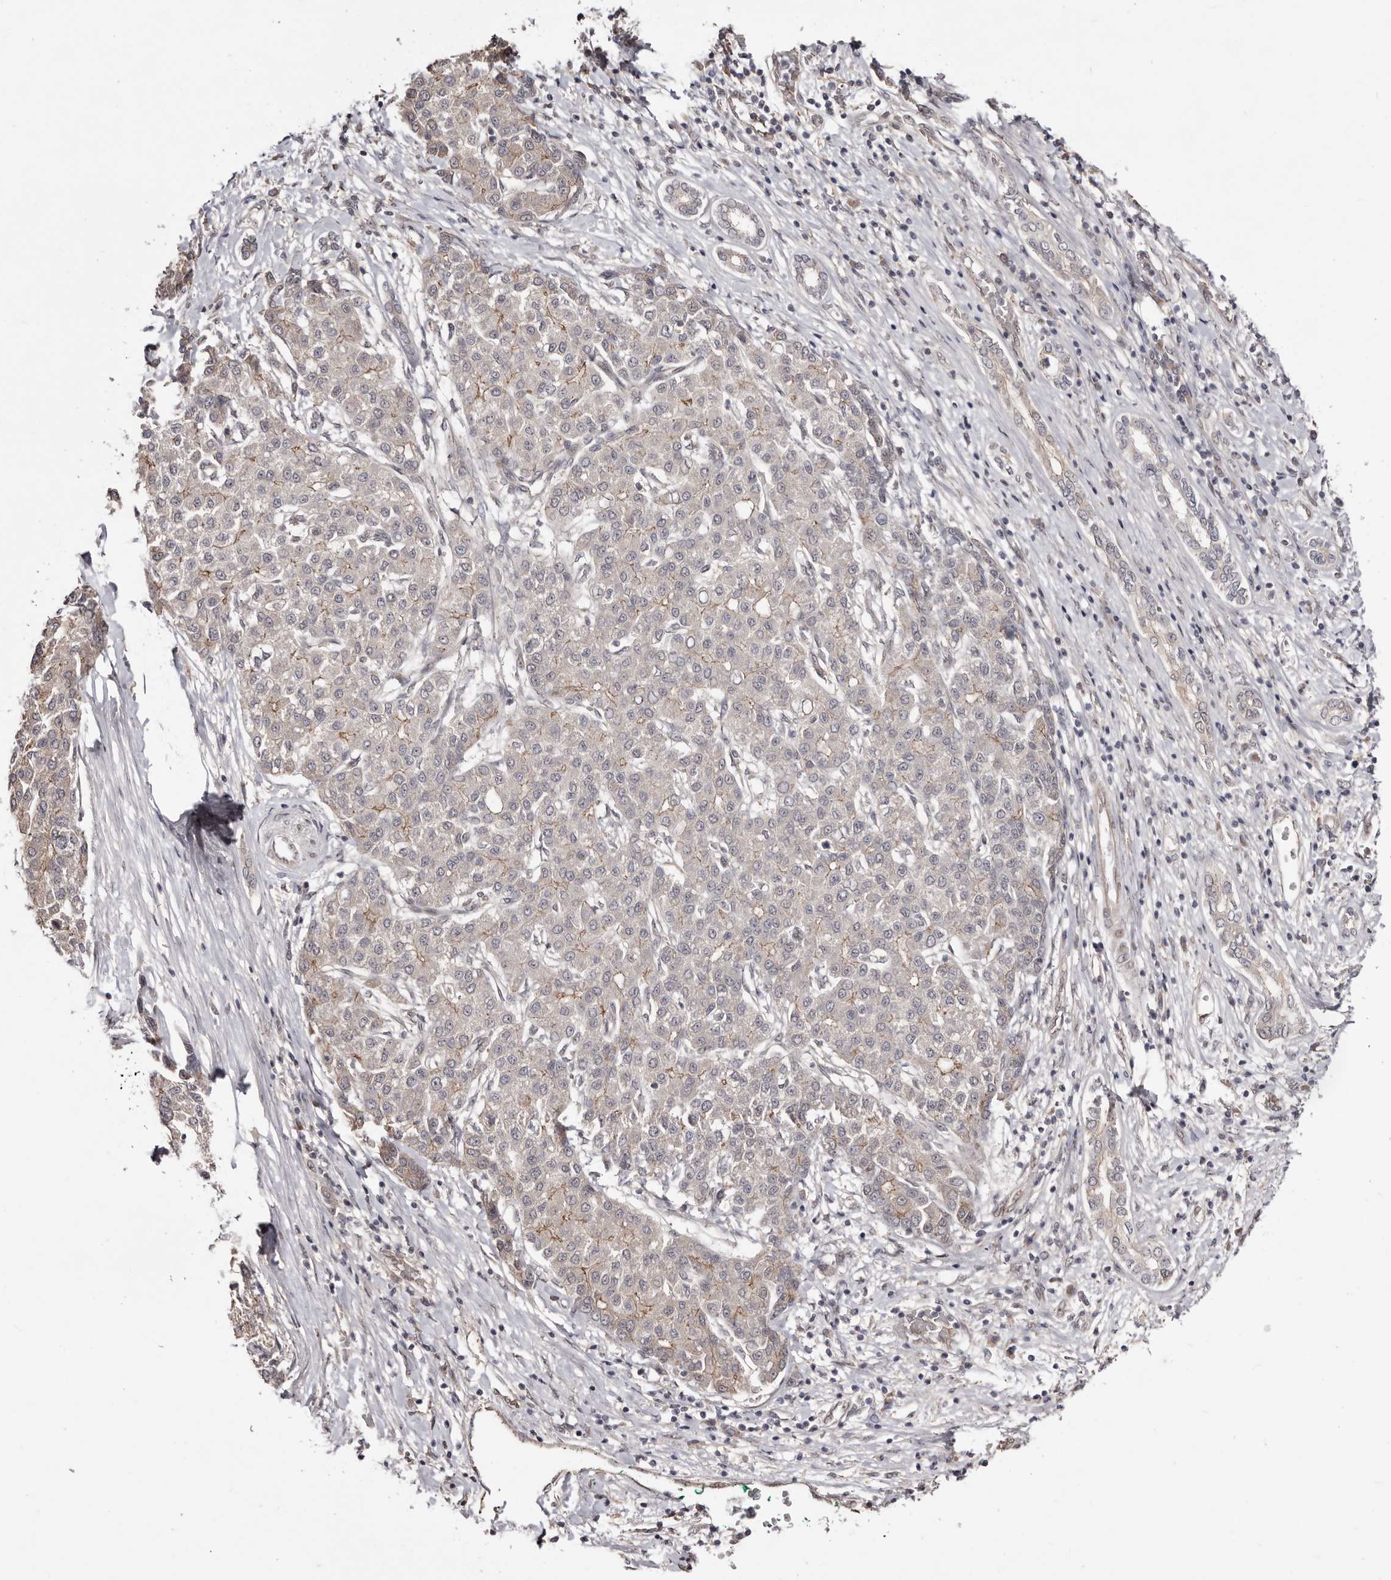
{"staining": {"intensity": "negative", "quantity": "none", "location": "none"}, "tissue": "liver cancer", "cell_type": "Tumor cells", "image_type": "cancer", "snomed": [{"axis": "morphology", "description": "Carcinoma, Hepatocellular, NOS"}, {"axis": "topography", "description": "Liver"}], "caption": "Immunohistochemical staining of human liver cancer demonstrates no significant staining in tumor cells.", "gene": "EGR3", "patient": {"sex": "male", "age": 65}}